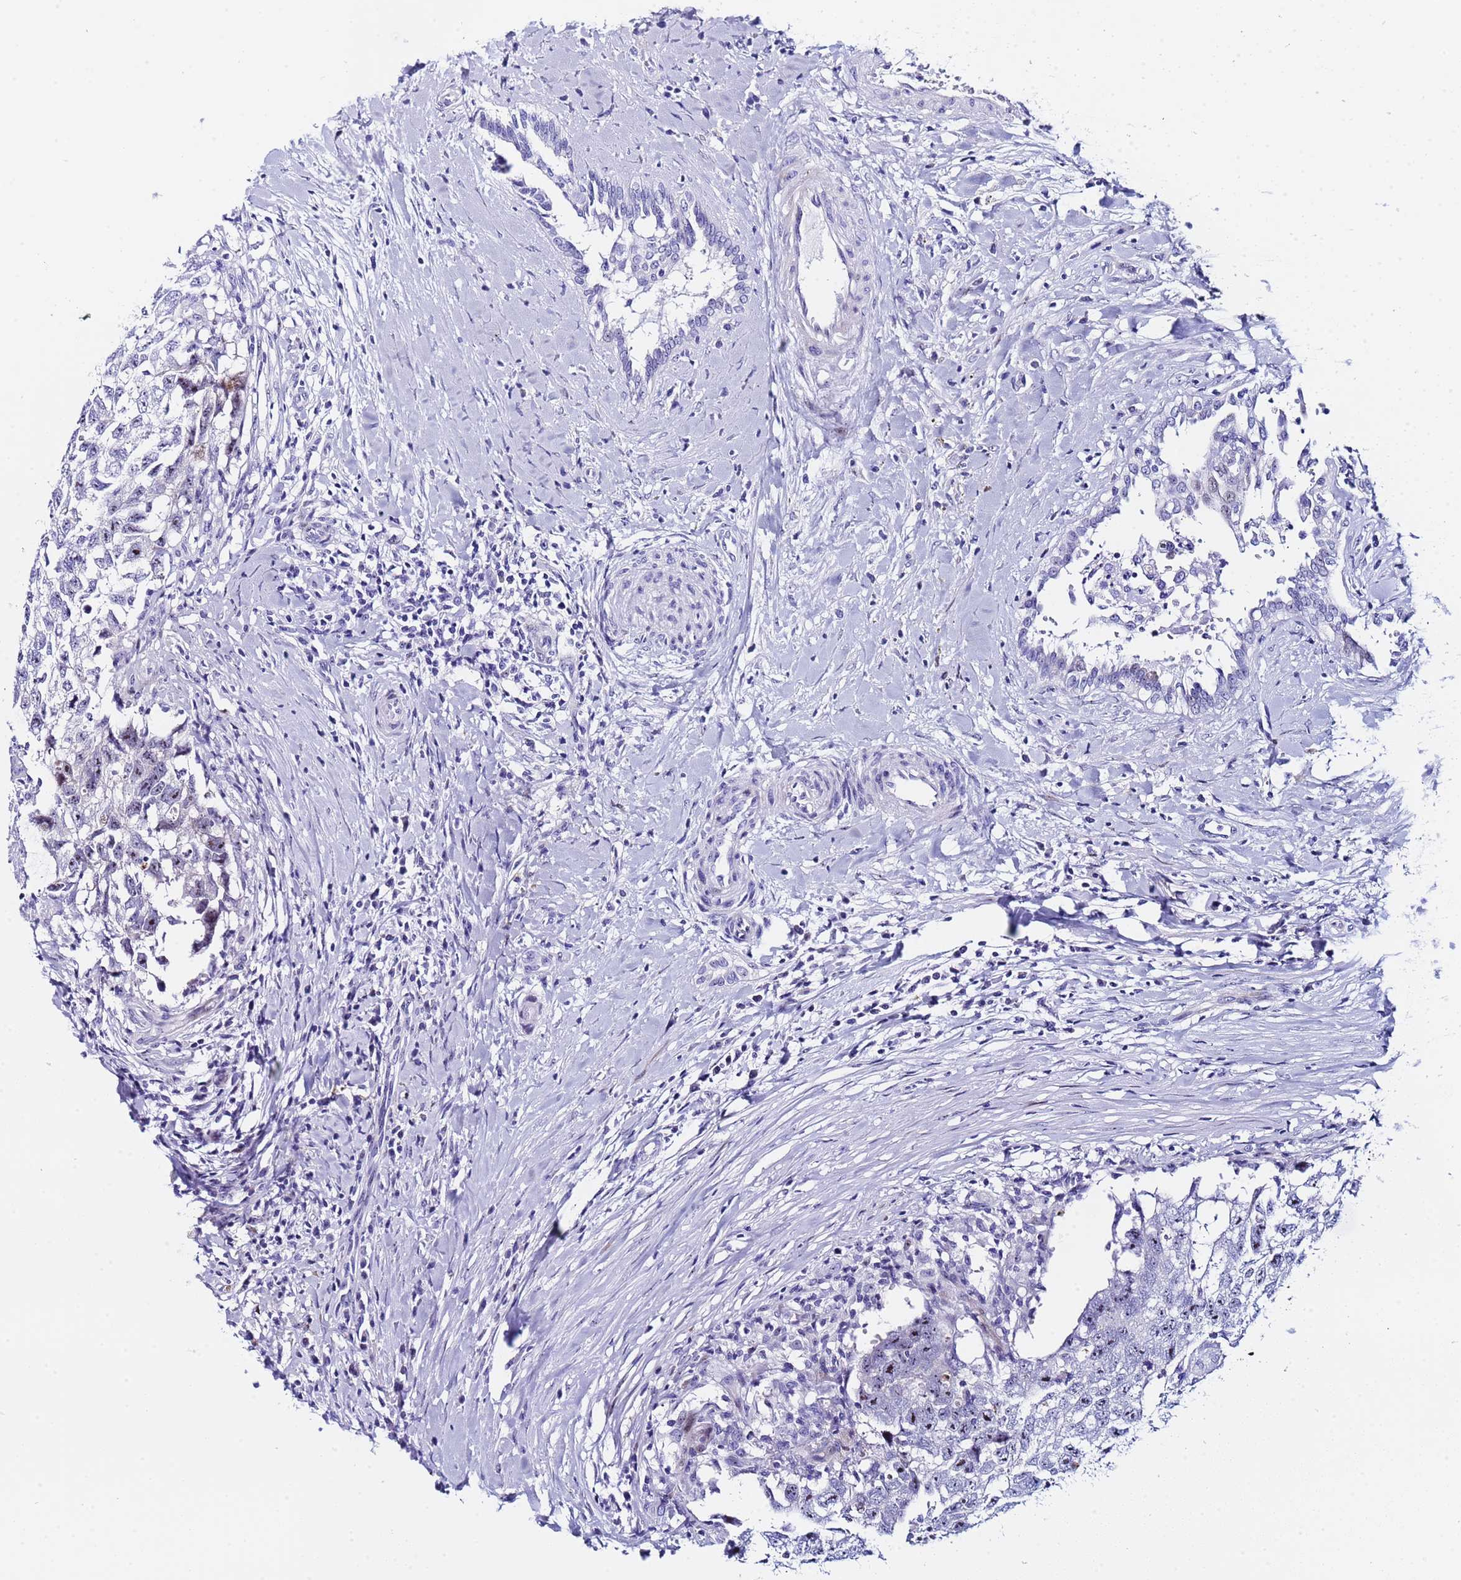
{"staining": {"intensity": "negative", "quantity": "none", "location": "none"}, "tissue": "testis cancer", "cell_type": "Tumor cells", "image_type": "cancer", "snomed": [{"axis": "morphology", "description": "Seminoma, NOS"}, {"axis": "morphology", "description": "Carcinoma, Embryonal, NOS"}, {"axis": "topography", "description": "Testis"}], "caption": "Human testis cancer stained for a protein using immunohistochemistry displays no expression in tumor cells.", "gene": "POP5", "patient": {"sex": "male", "age": 29}}